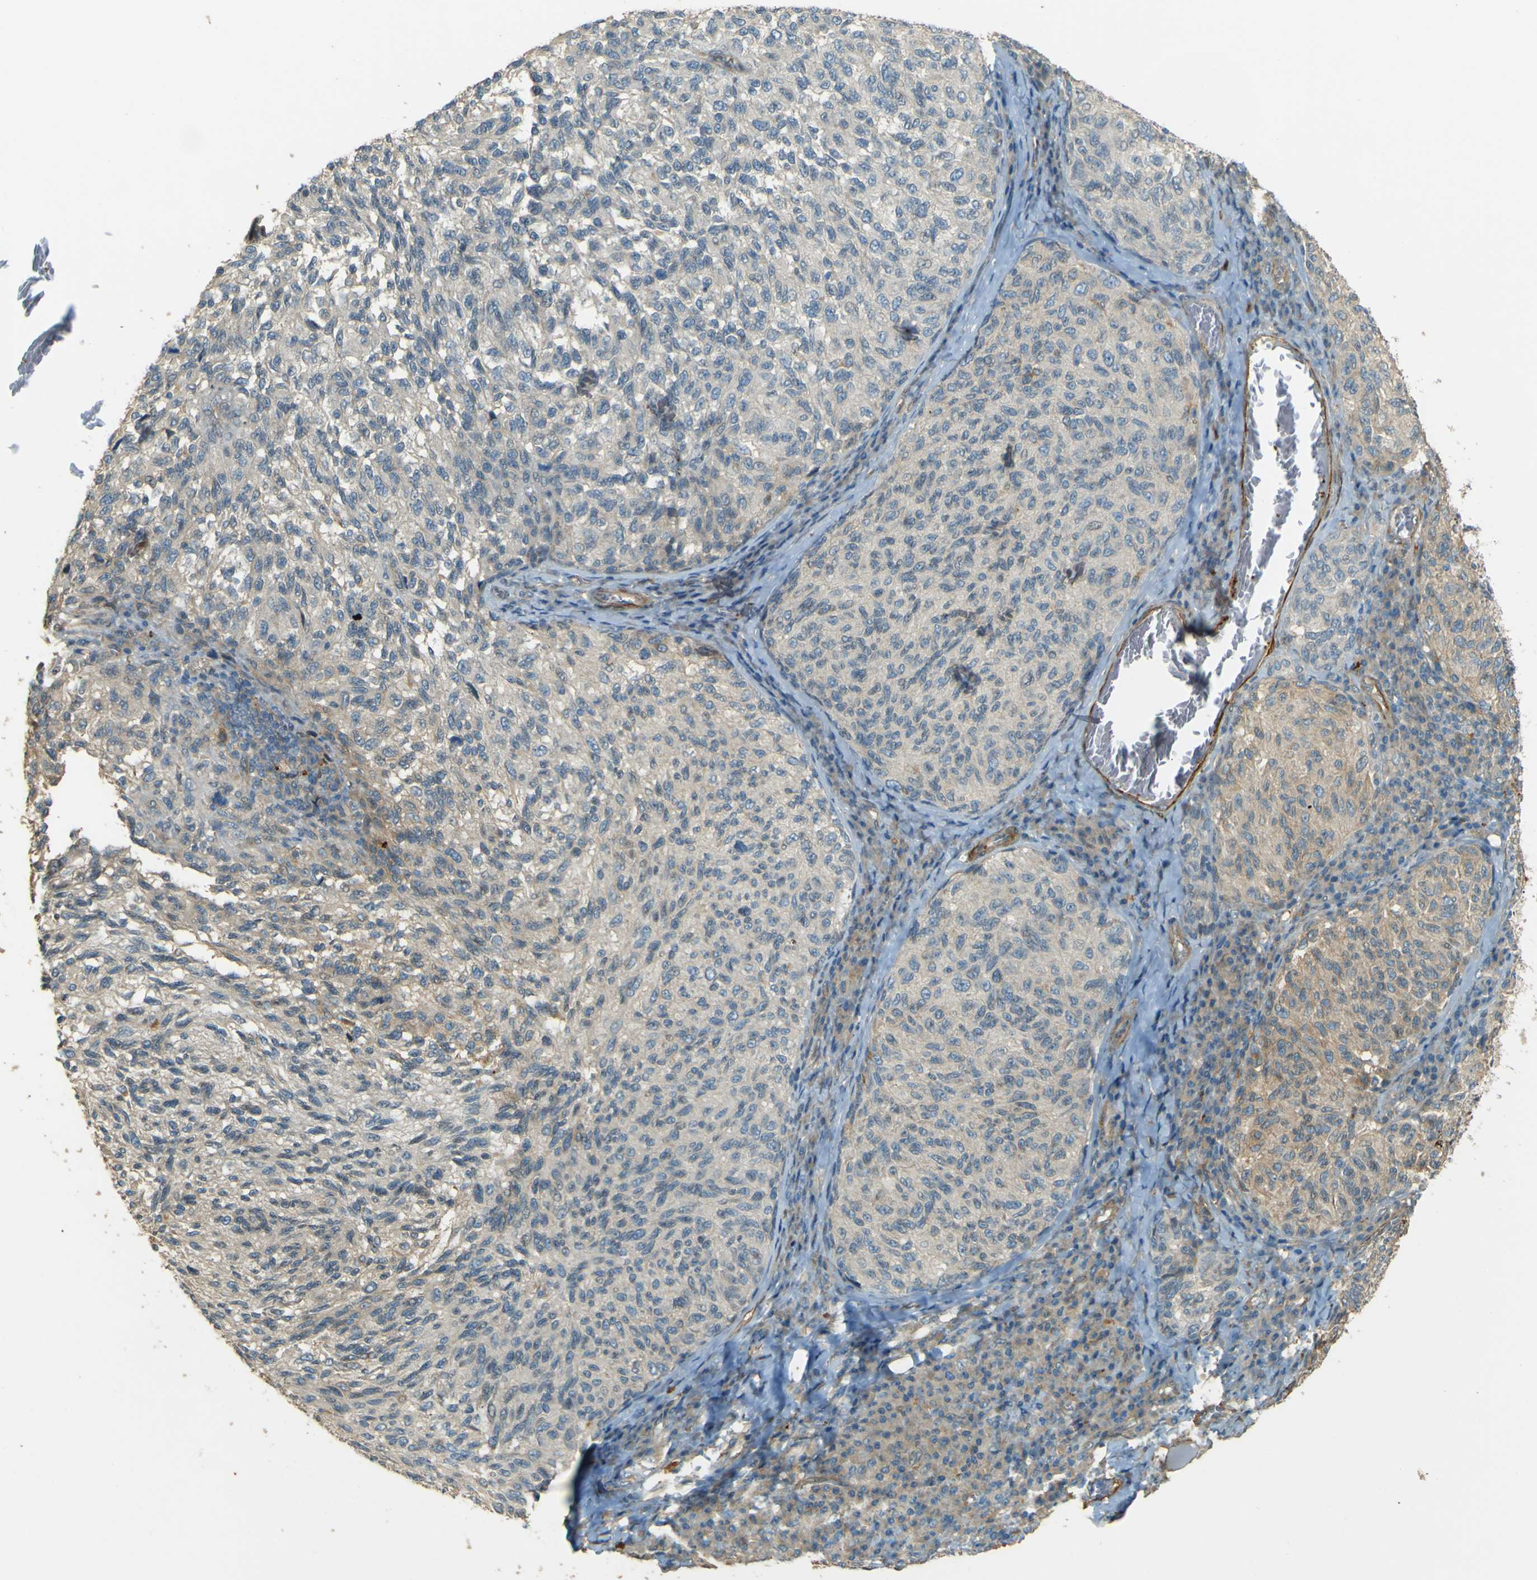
{"staining": {"intensity": "weak", "quantity": "<25%", "location": "cytoplasmic/membranous"}, "tissue": "melanoma", "cell_type": "Tumor cells", "image_type": "cancer", "snomed": [{"axis": "morphology", "description": "Malignant melanoma, NOS"}, {"axis": "topography", "description": "Skin"}], "caption": "Tumor cells are negative for protein expression in human malignant melanoma.", "gene": "NEXN", "patient": {"sex": "female", "age": 73}}